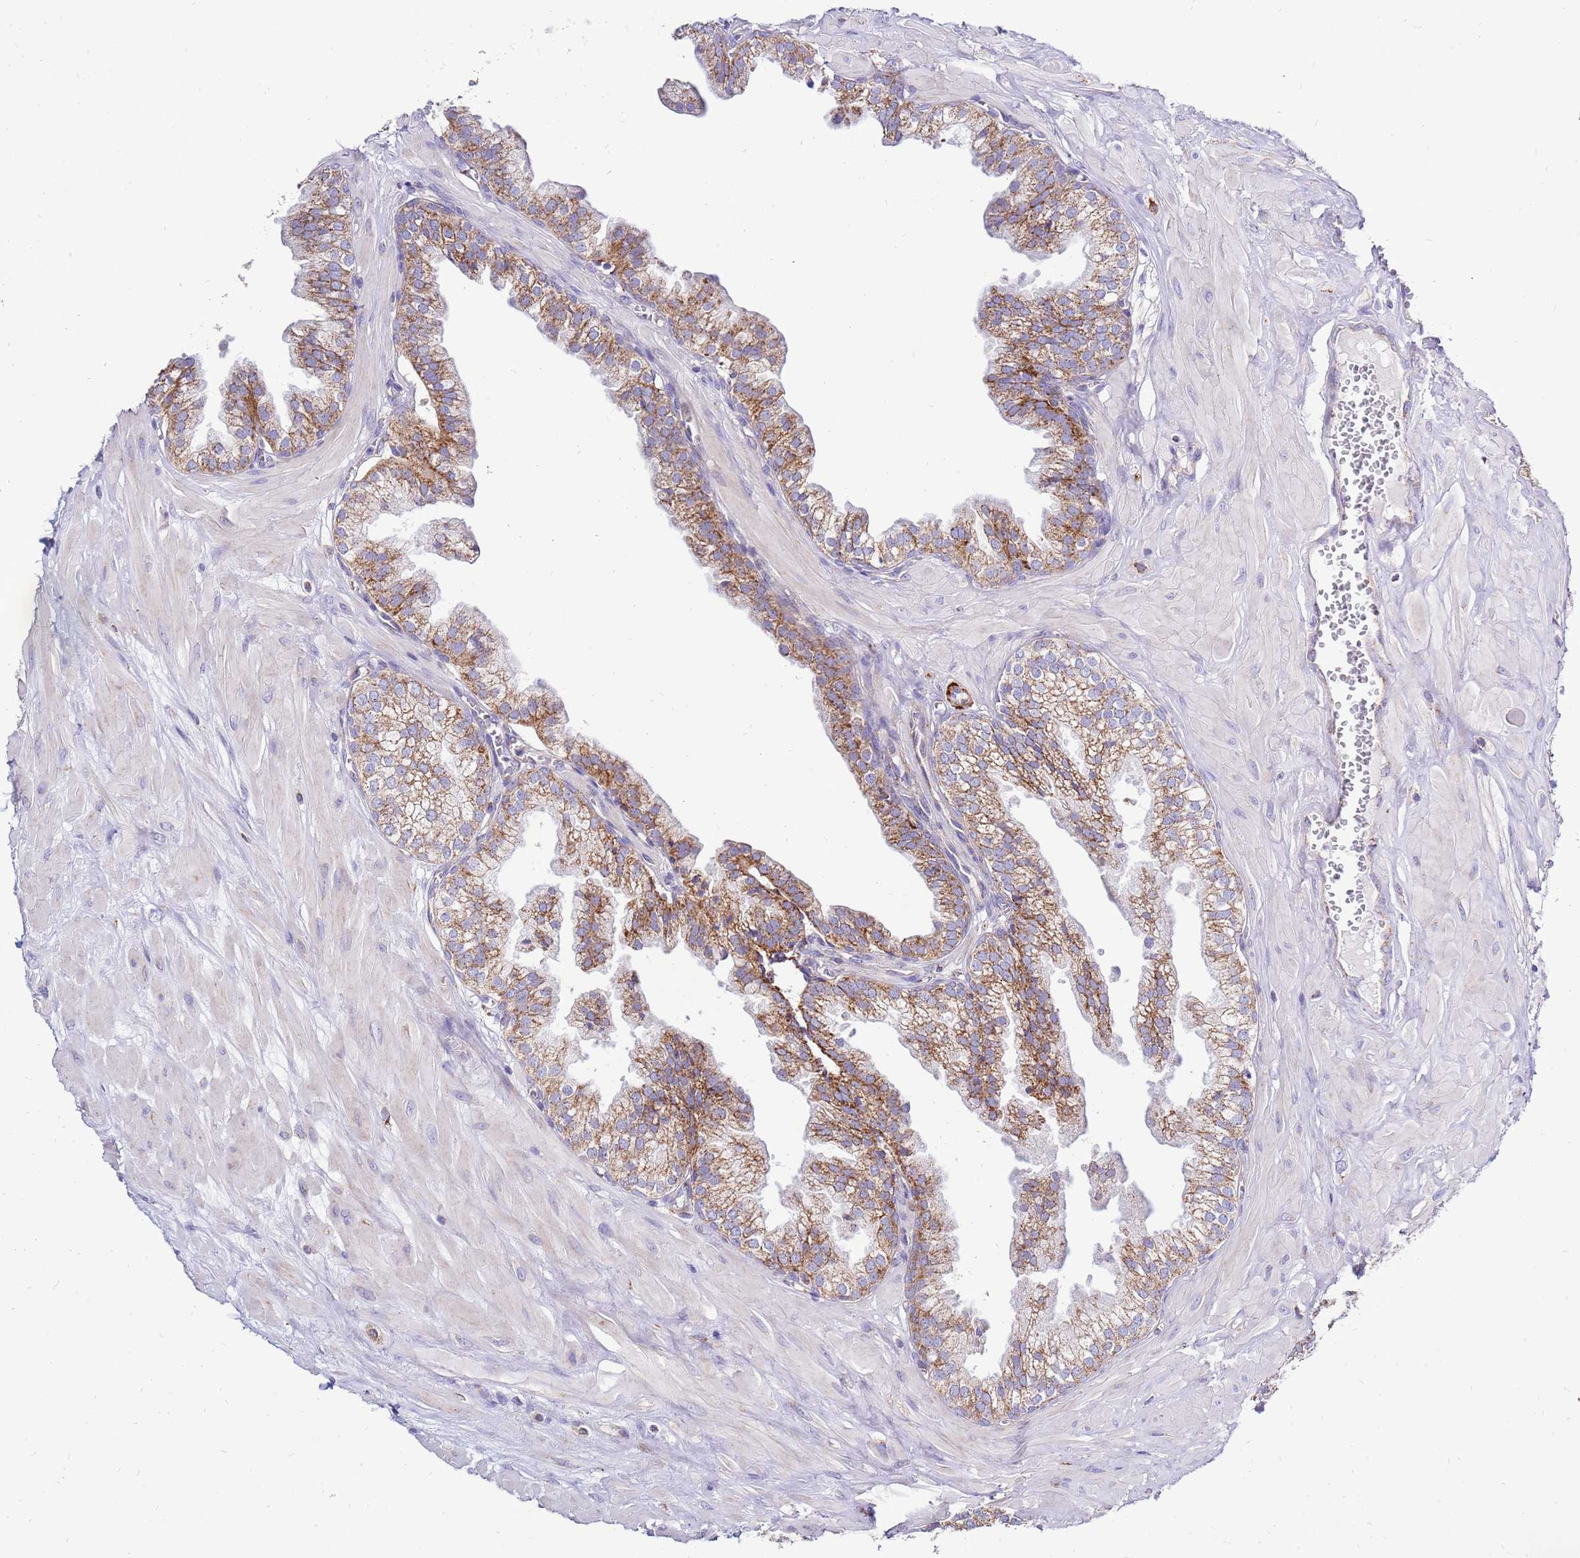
{"staining": {"intensity": "moderate", "quantity": "25%-75%", "location": "cytoplasmic/membranous"}, "tissue": "prostate", "cell_type": "Glandular cells", "image_type": "normal", "snomed": [{"axis": "morphology", "description": "Normal tissue, NOS"}, {"axis": "topography", "description": "Prostate"}, {"axis": "topography", "description": "Peripheral nerve tissue"}], "caption": "Moderate cytoplasmic/membranous protein staining is appreciated in about 25%-75% of glandular cells in prostate. The protein of interest is stained brown, and the nuclei are stained in blue (DAB IHC with brightfield microscopy, high magnification).", "gene": "IGF1R", "patient": {"sex": "male", "age": 55}}